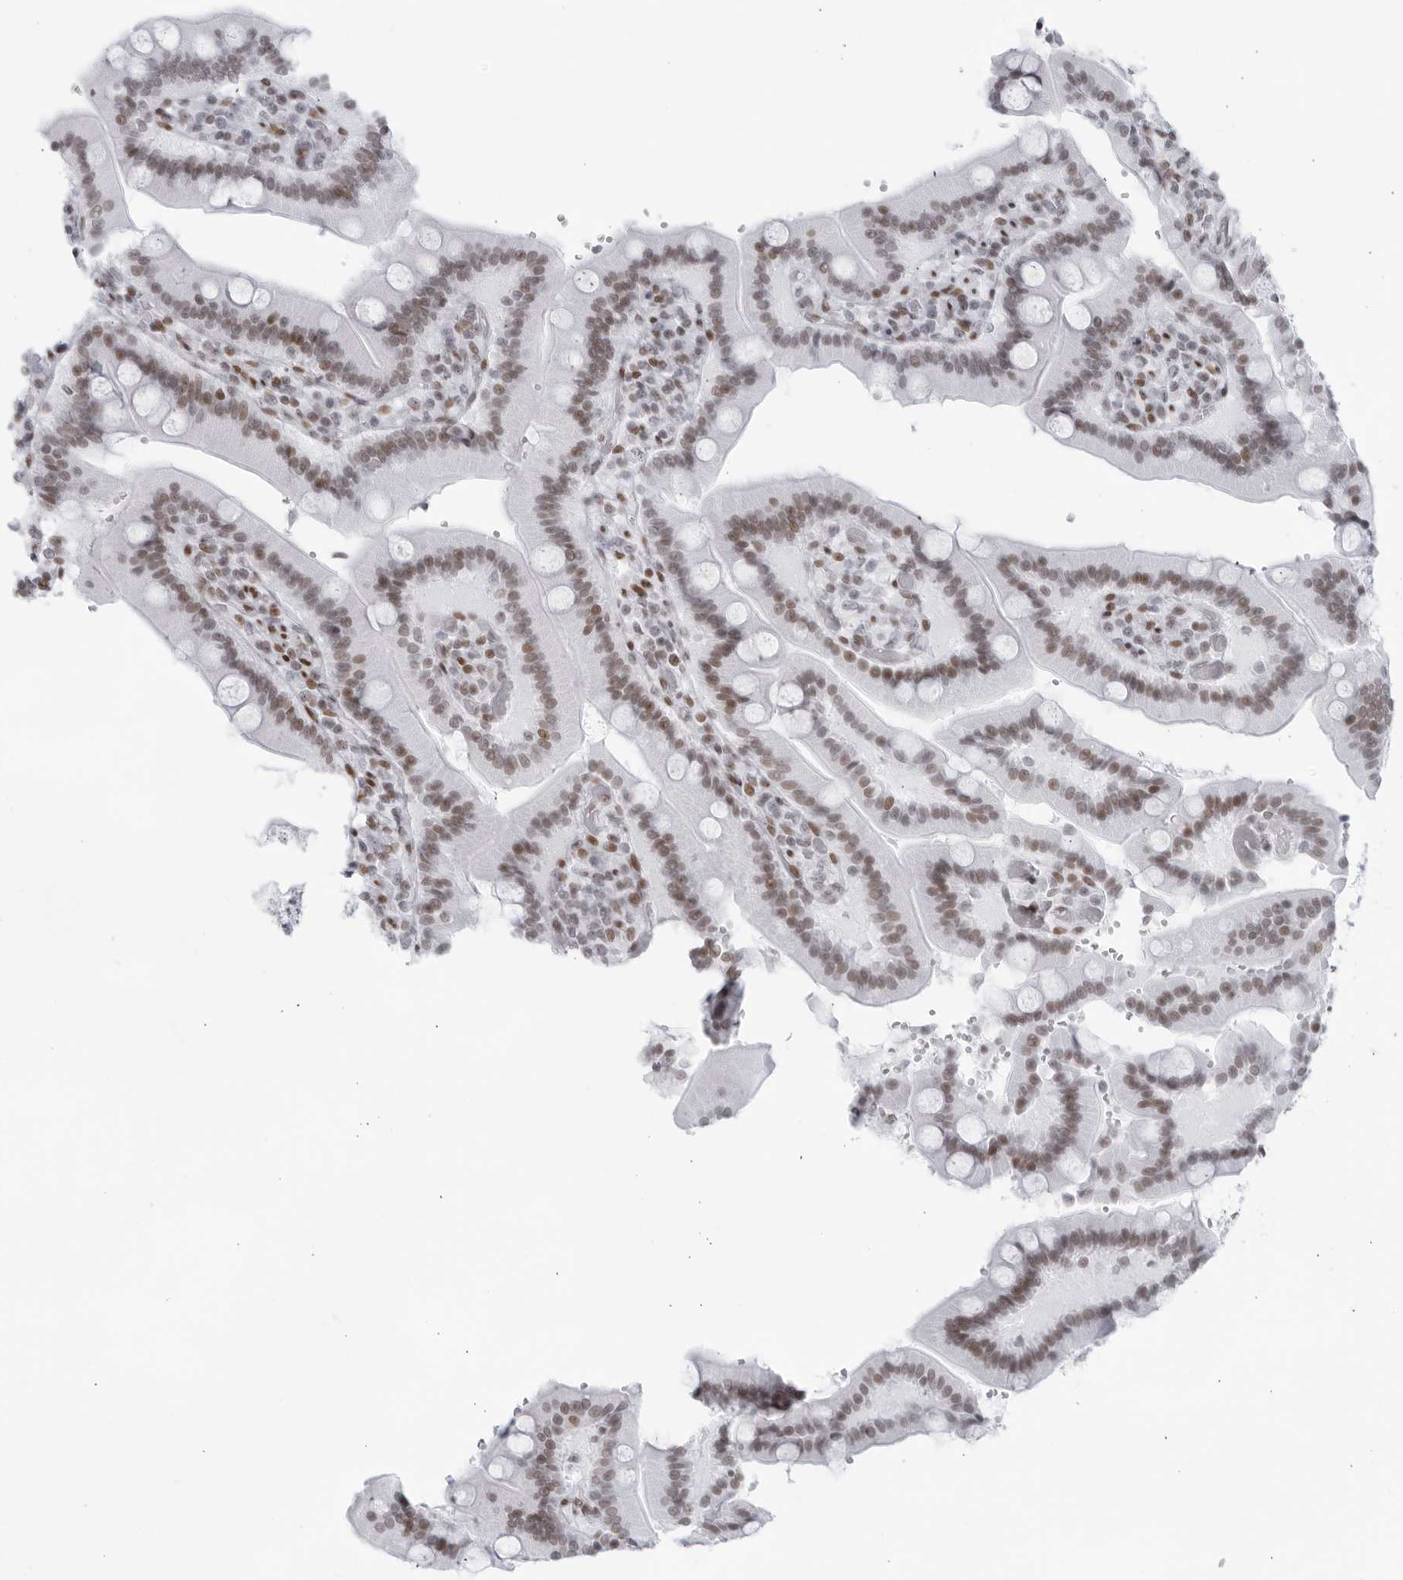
{"staining": {"intensity": "moderate", "quantity": "25%-75%", "location": "nuclear"}, "tissue": "duodenum", "cell_type": "Glandular cells", "image_type": "normal", "snomed": [{"axis": "morphology", "description": "Normal tissue, NOS"}, {"axis": "topography", "description": "Duodenum"}], "caption": "Normal duodenum shows moderate nuclear expression in about 25%-75% of glandular cells, visualized by immunohistochemistry.", "gene": "HP1BP3", "patient": {"sex": "female", "age": 62}}